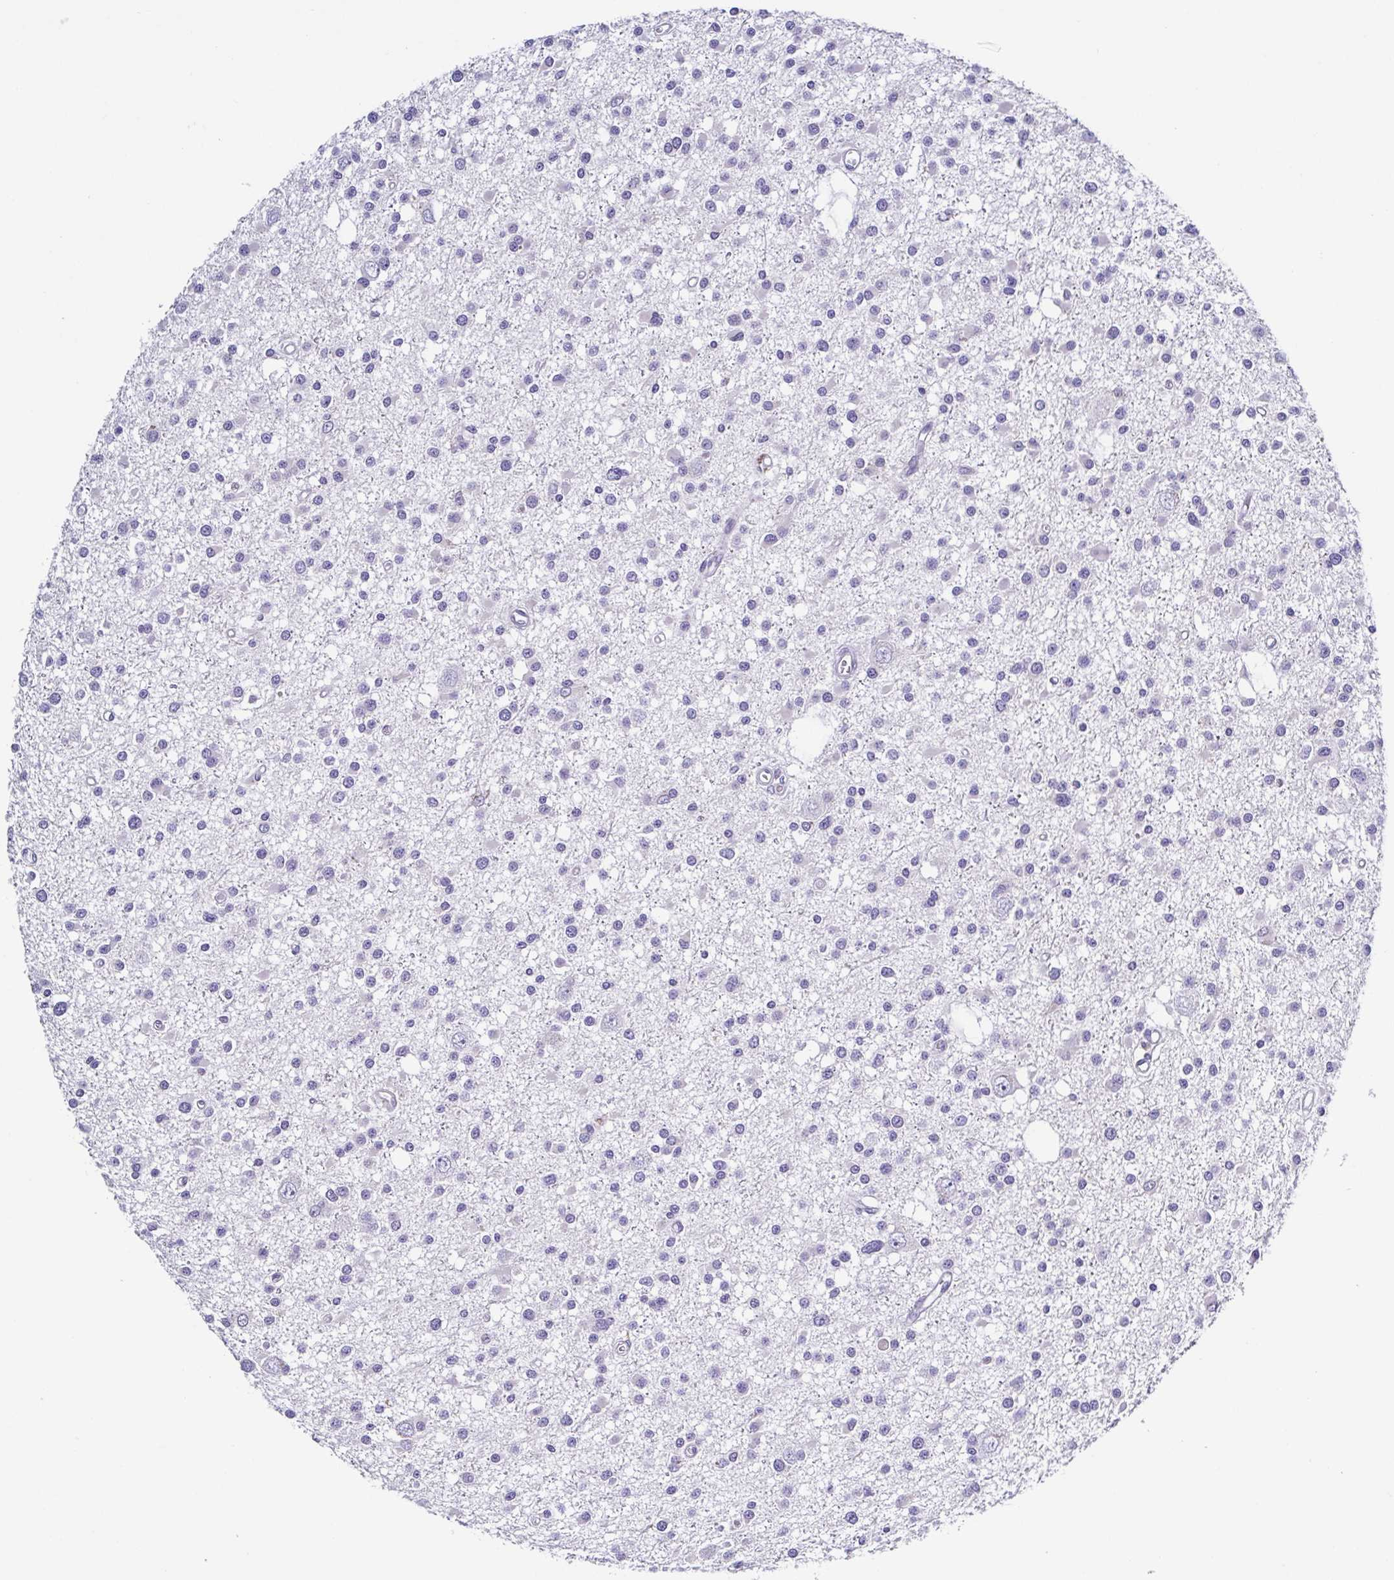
{"staining": {"intensity": "negative", "quantity": "none", "location": "none"}, "tissue": "glioma", "cell_type": "Tumor cells", "image_type": "cancer", "snomed": [{"axis": "morphology", "description": "Glioma, malignant, High grade"}, {"axis": "topography", "description": "Brain"}], "caption": "Tumor cells are negative for protein expression in human malignant glioma (high-grade).", "gene": "RDH11", "patient": {"sex": "male", "age": 54}}